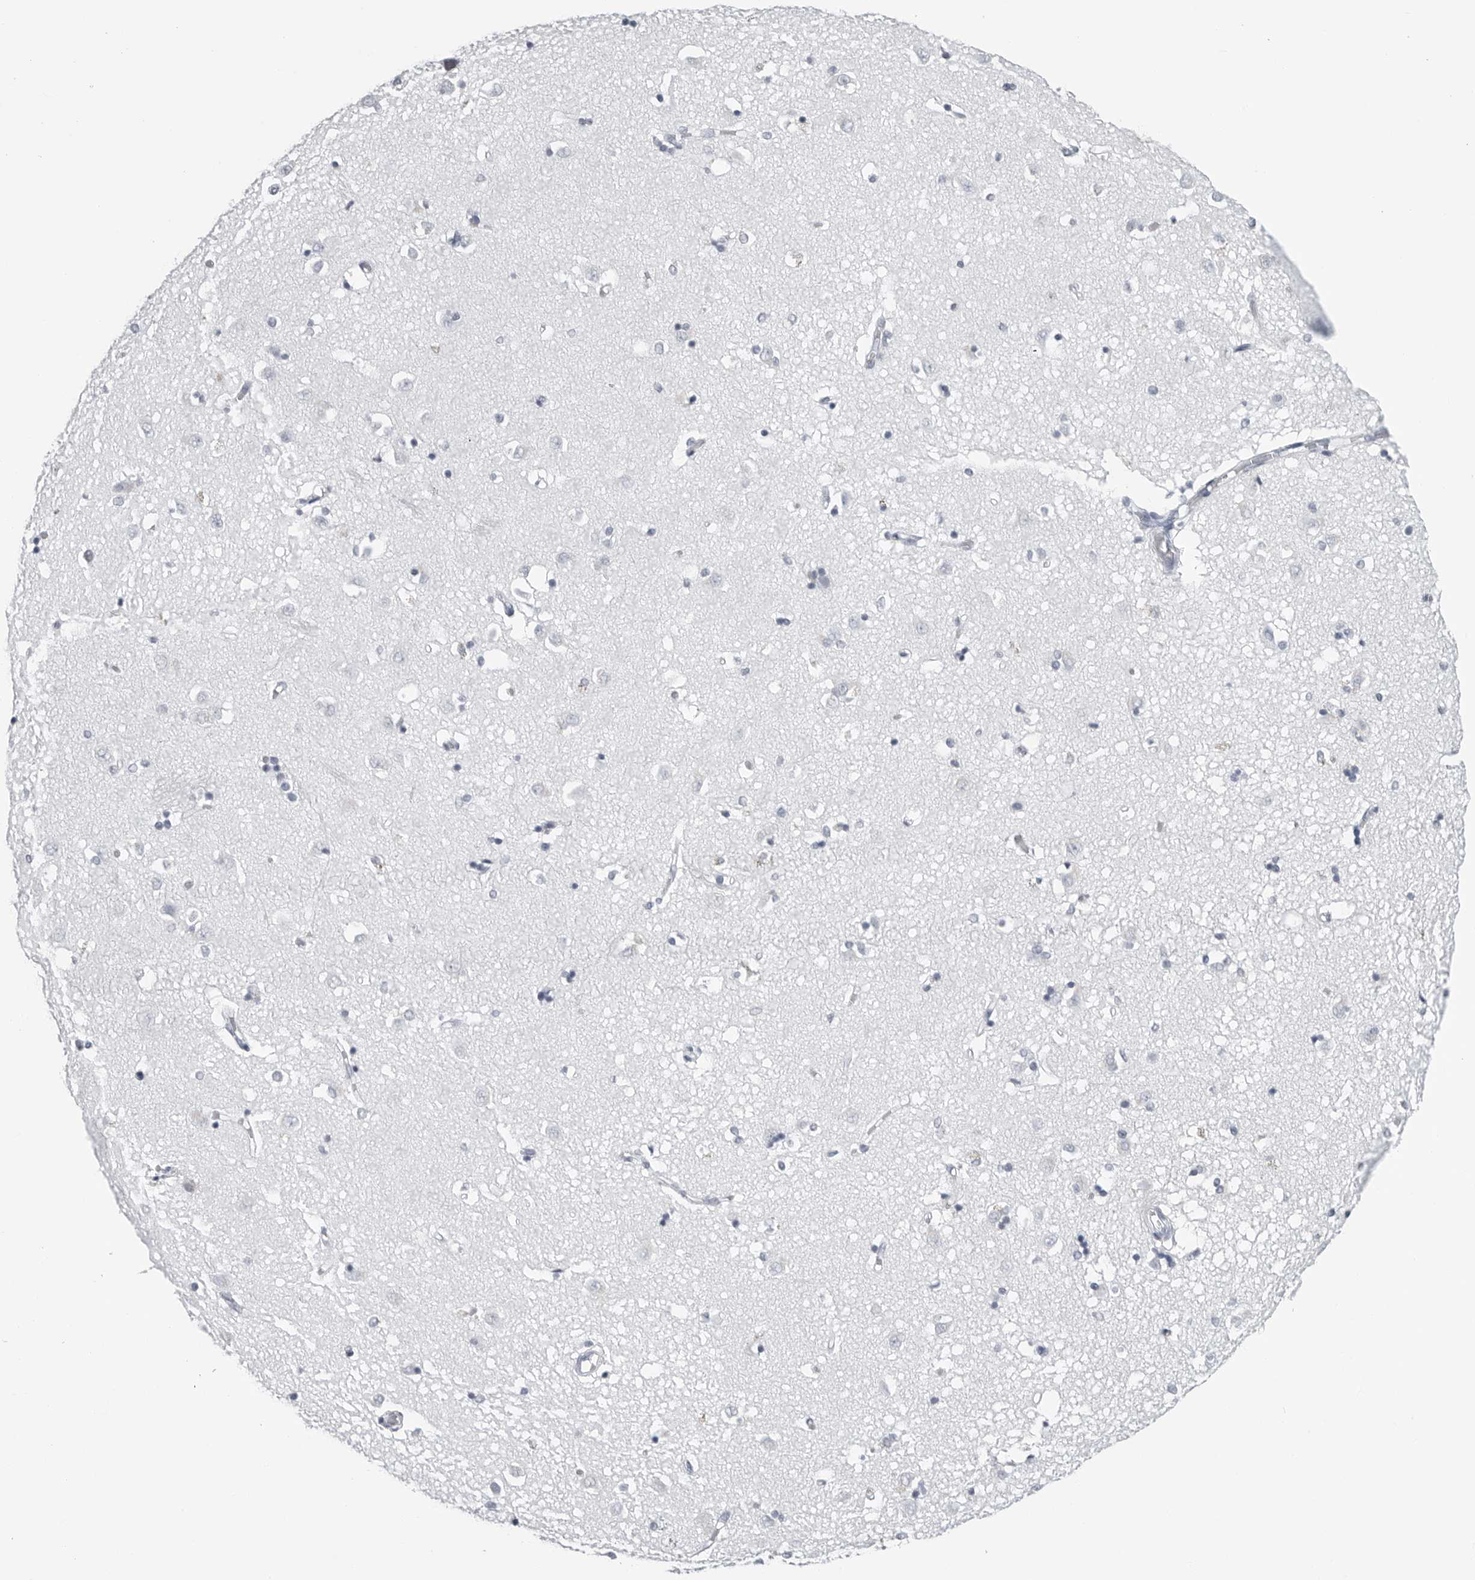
{"staining": {"intensity": "negative", "quantity": "none", "location": "none"}, "tissue": "caudate", "cell_type": "Glial cells", "image_type": "normal", "snomed": [{"axis": "morphology", "description": "Normal tissue, NOS"}, {"axis": "topography", "description": "Lateral ventricle wall"}], "caption": "DAB (3,3'-diaminobenzidine) immunohistochemical staining of normal caudate shows no significant positivity in glial cells.", "gene": "CSH1", "patient": {"sex": "male", "age": 45}}